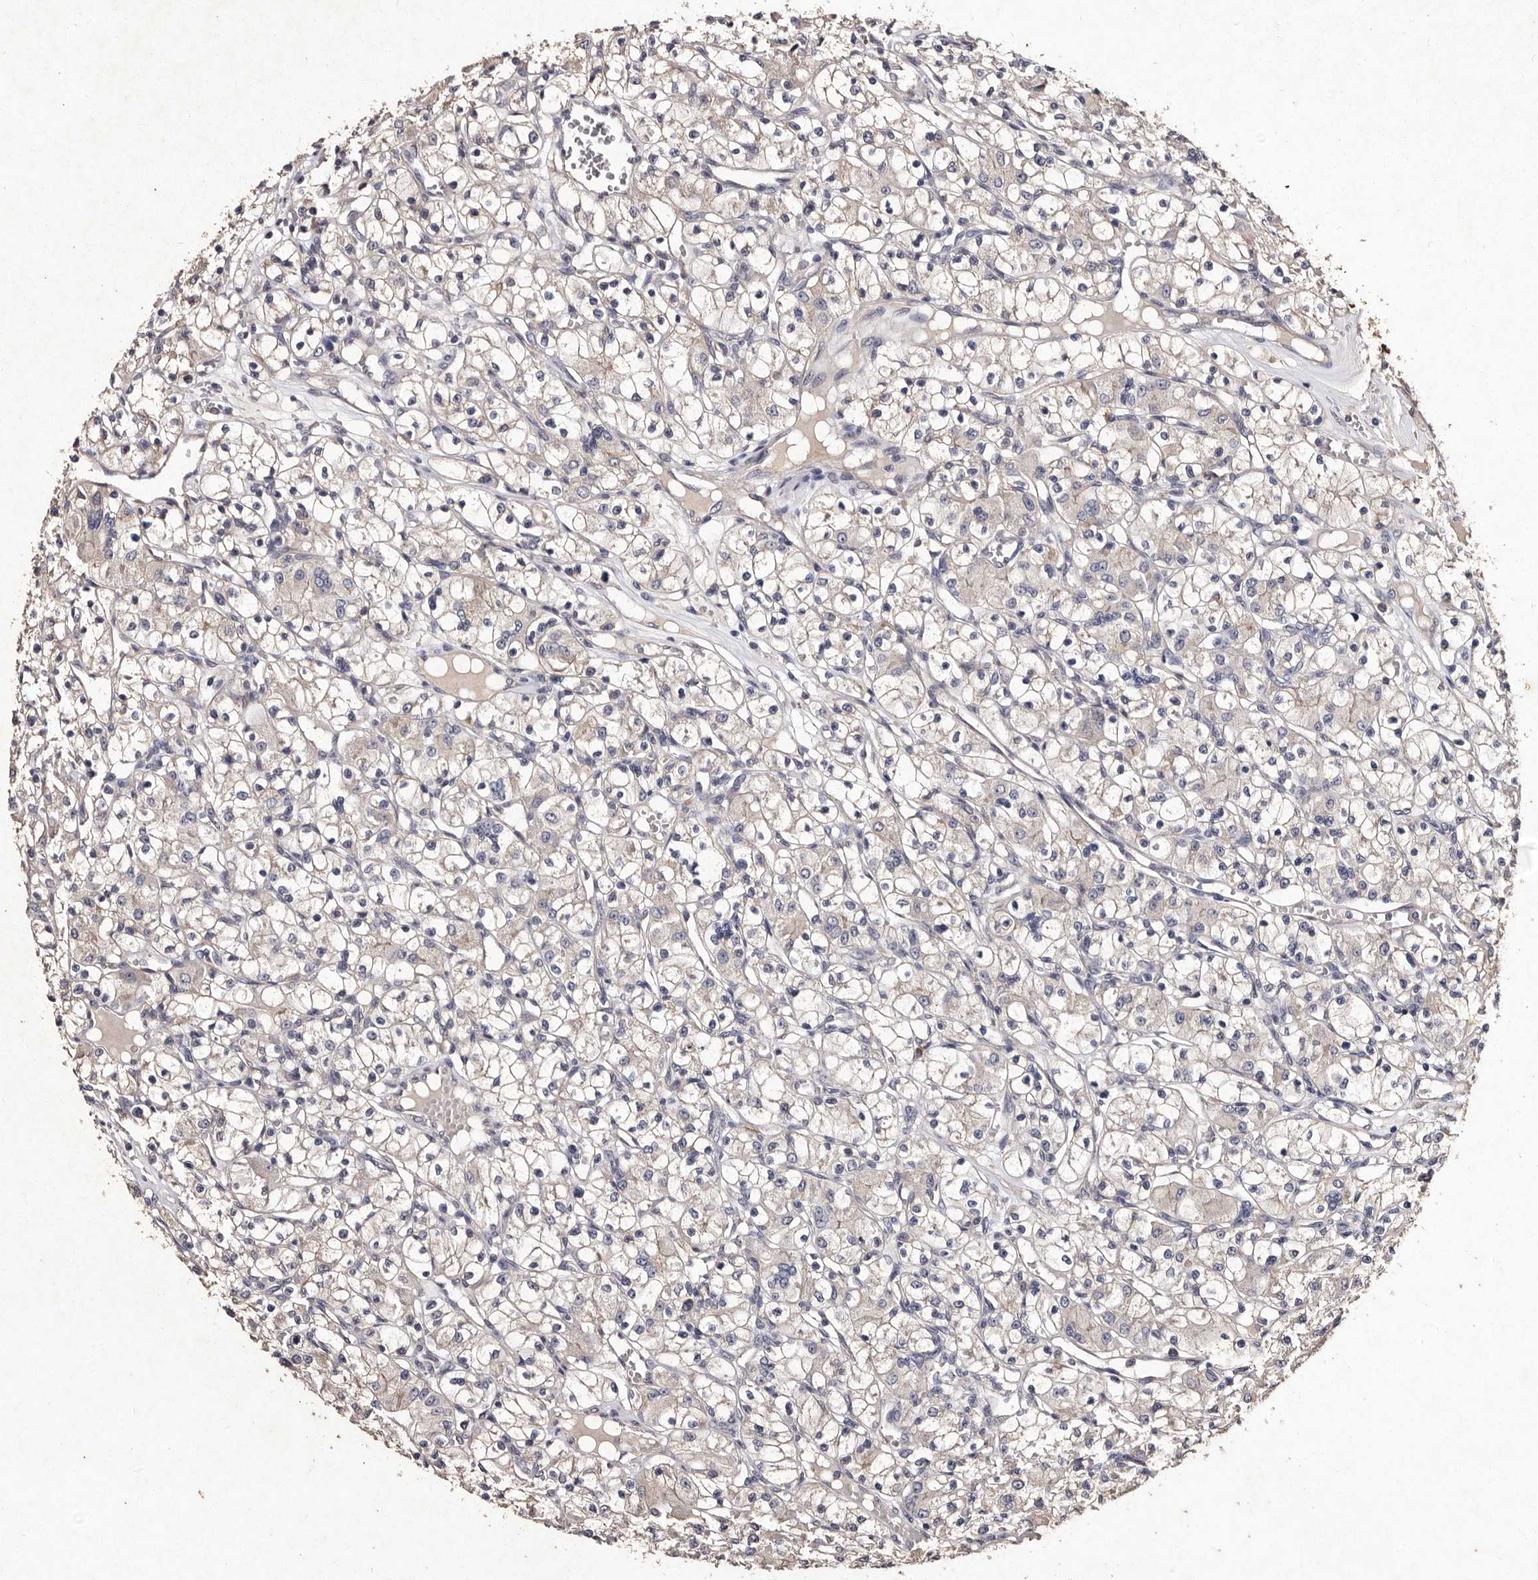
{"staining": {"intensity": "negative", "quantity": "none", "location": "none"}, "tissue": "renal cancer", "cell_type": "Tumor cells", "image_type": "cancer", "snomed": [{"axis": "morphology", "description": "Adenocarcinoma, NOS"}, {"axis": "topography", "description": "Kidney"}], "caption": "A histopathology image of renal adenocarcinoma stained for a protein shows no brown staining in tumor cells. (DAB (3,3'-diaminobenzidine) immunohistochemistry visualized using brightfield microscopy, high magnification).", "gene": "TFB1M", "patient": {"sex": "female", "age": 59}}